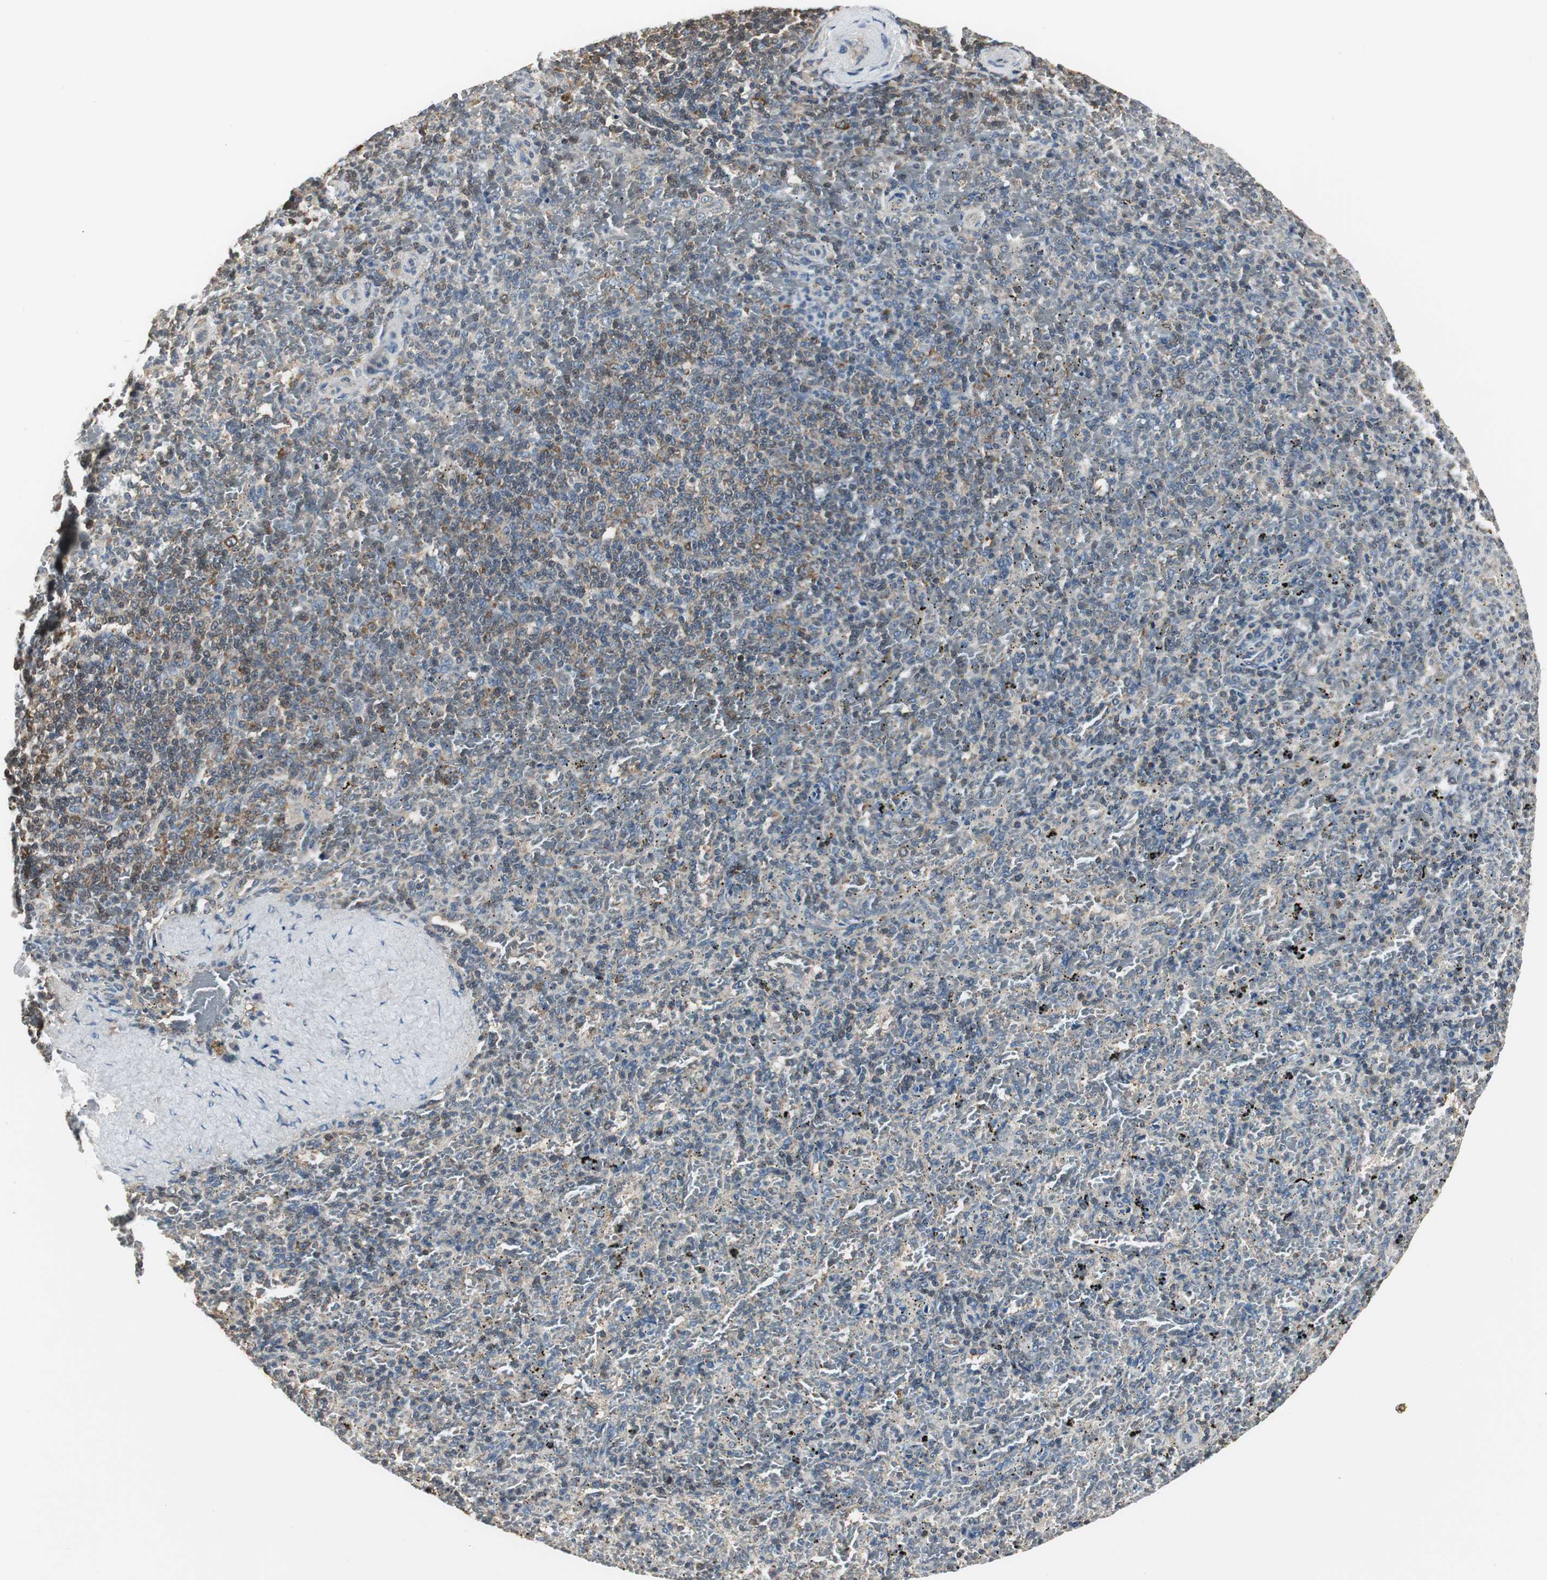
{"staining": {"intensity": "weak", "quantity": "25%-75%", "location": "cytoplasmic/membranous"}, "tissue": "spleen", "cell_type": "Cells in red pulp", "image_type": "normal", "snomed": [{"axis": "morphology", "description": "Normal tissue, NOS"}, {"axis": "topography", "description": "Spleen"}], "caption": "The image shows immunohistochemical staining of normal spleen. There is weak cytoplasmic/membranous staining is identified in approximately 25%-75% of cells in red pulp. (DAB IHC, brown staining for protein, blue staining for nuclei).", "gene": "CCT5", "patient": {"sex": "female", "age": 43}}